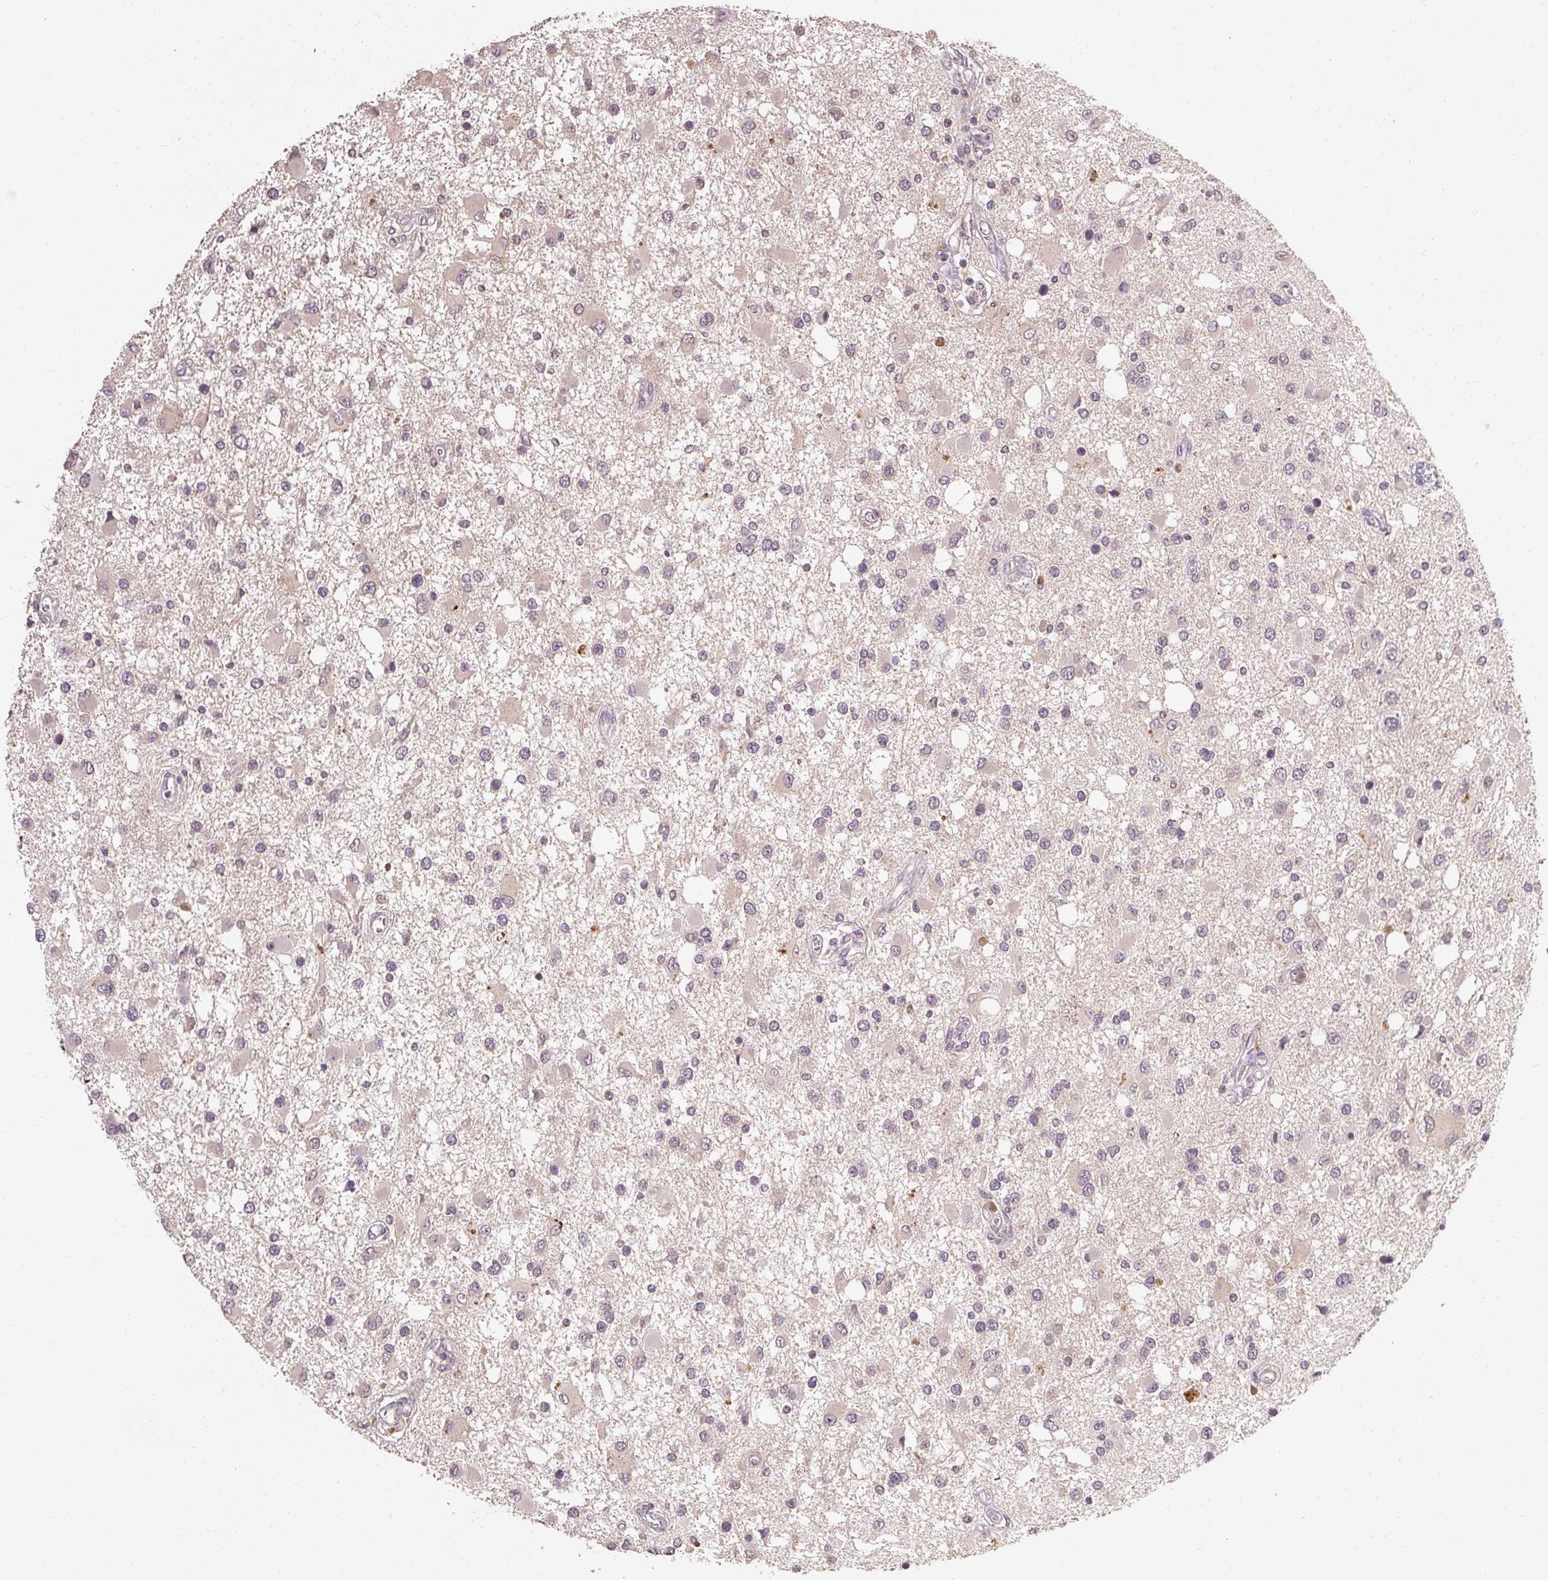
{"staining": {"intensity": "negative", "quantity": "none", "location": "none"}, "tissue": "glioma", "cell_type": "Tumor cells", "image_type": "cancer", "snomed": [{"axis": "morphology", "description": "Glioma, malignant, High grade"}, {"axis": "topography", "description": "Brain"}], "caption": "Immunohistochemistry (IHC) image of neoplastic tissue: malignant glioma (high-grade) stained with DAB (3,3'-diaminobenzidine) reveals no significant protein expression in tumor cells.", "gene": "CFAP65", "patient": {"sex": "male", "age": 53}}